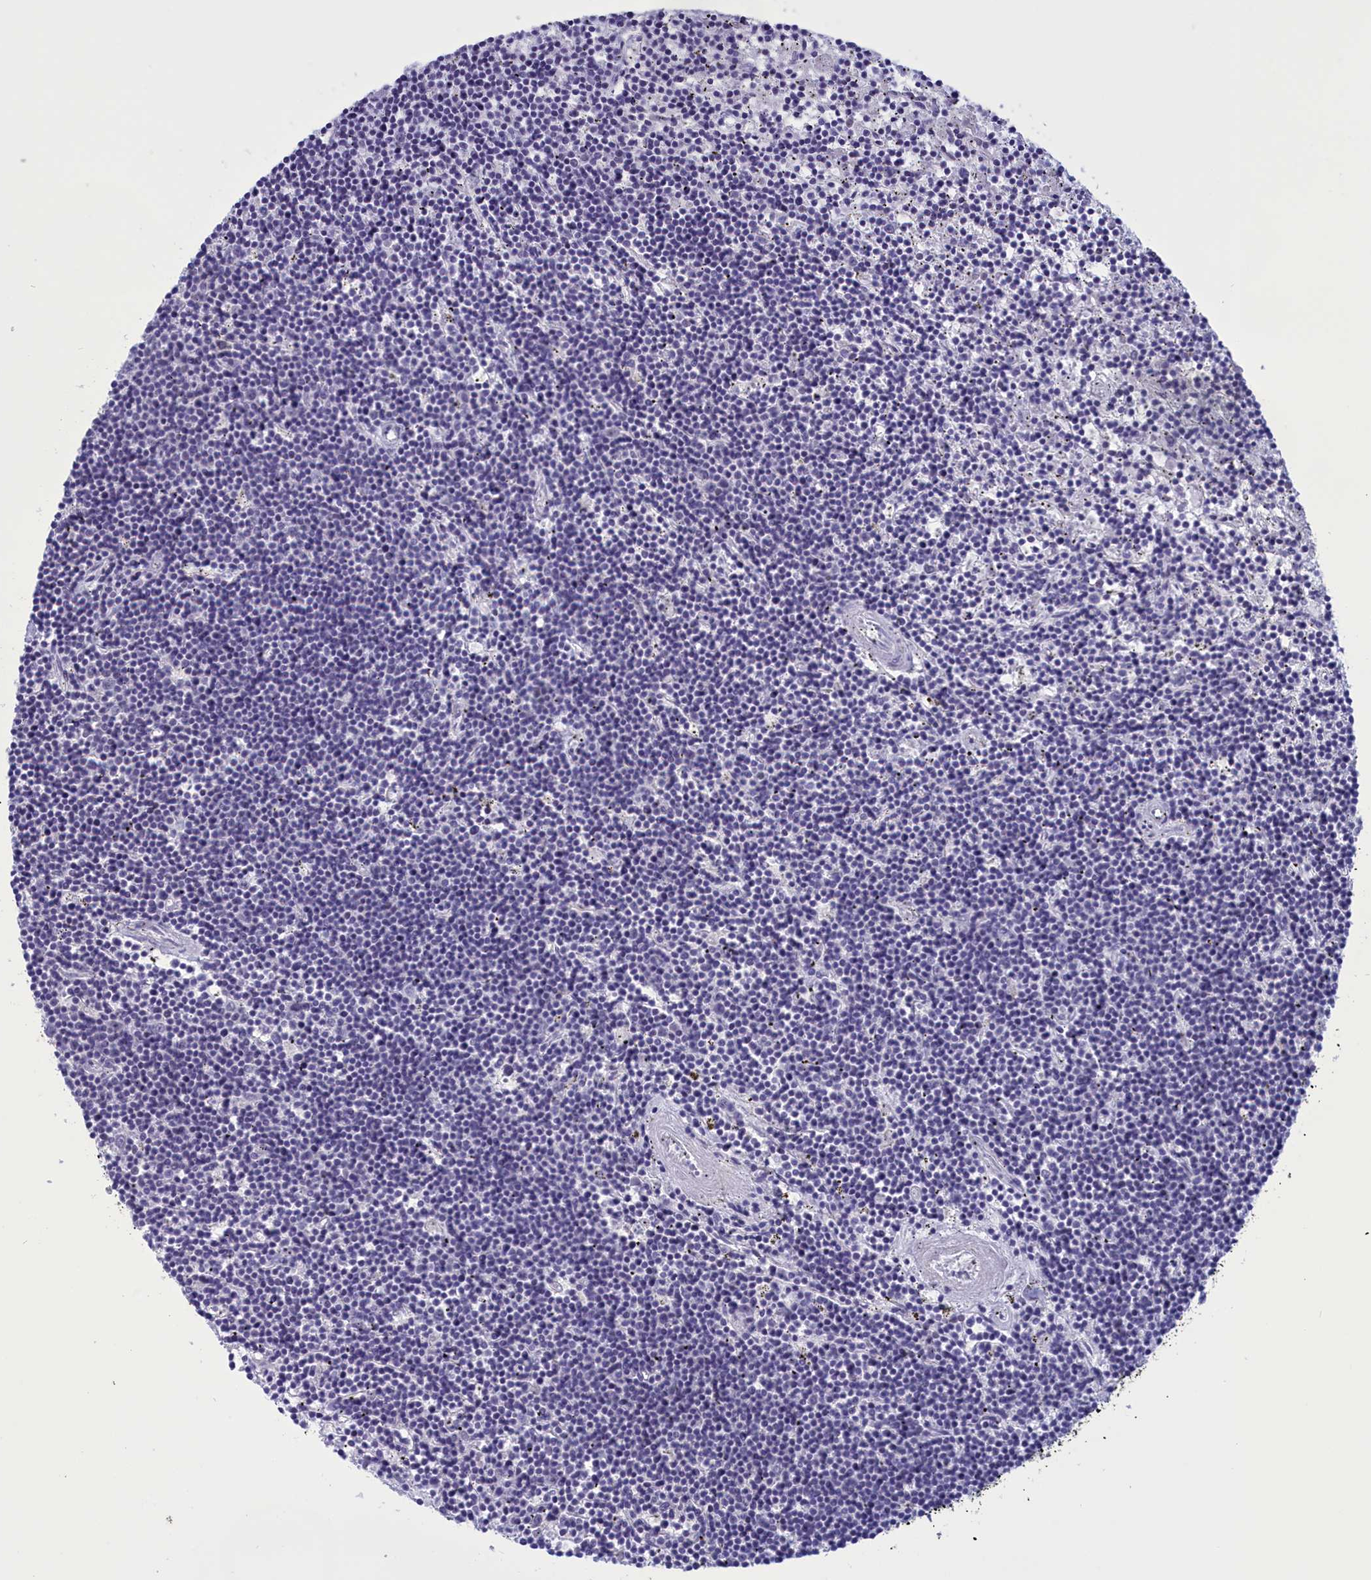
{"staining": {"intensity": "negative", "quantity": "none", "location": "none"}, "tissue": "lymphoma", "cell_type": "Tumor cells", "image_type": "cancer", "snomed": [{"axis": "morphology", "description": "Malignant lymphoma, non-Hodgkin's type, Low grade"}, {"axis": "topography", "description": "Spleen"}], "caption": "Immunohistochemistry (IHC) of lymphoma displays no staining in tumor cells.", "gene": "ELOA2", "patient": {"sex": "male", "age": 76}}